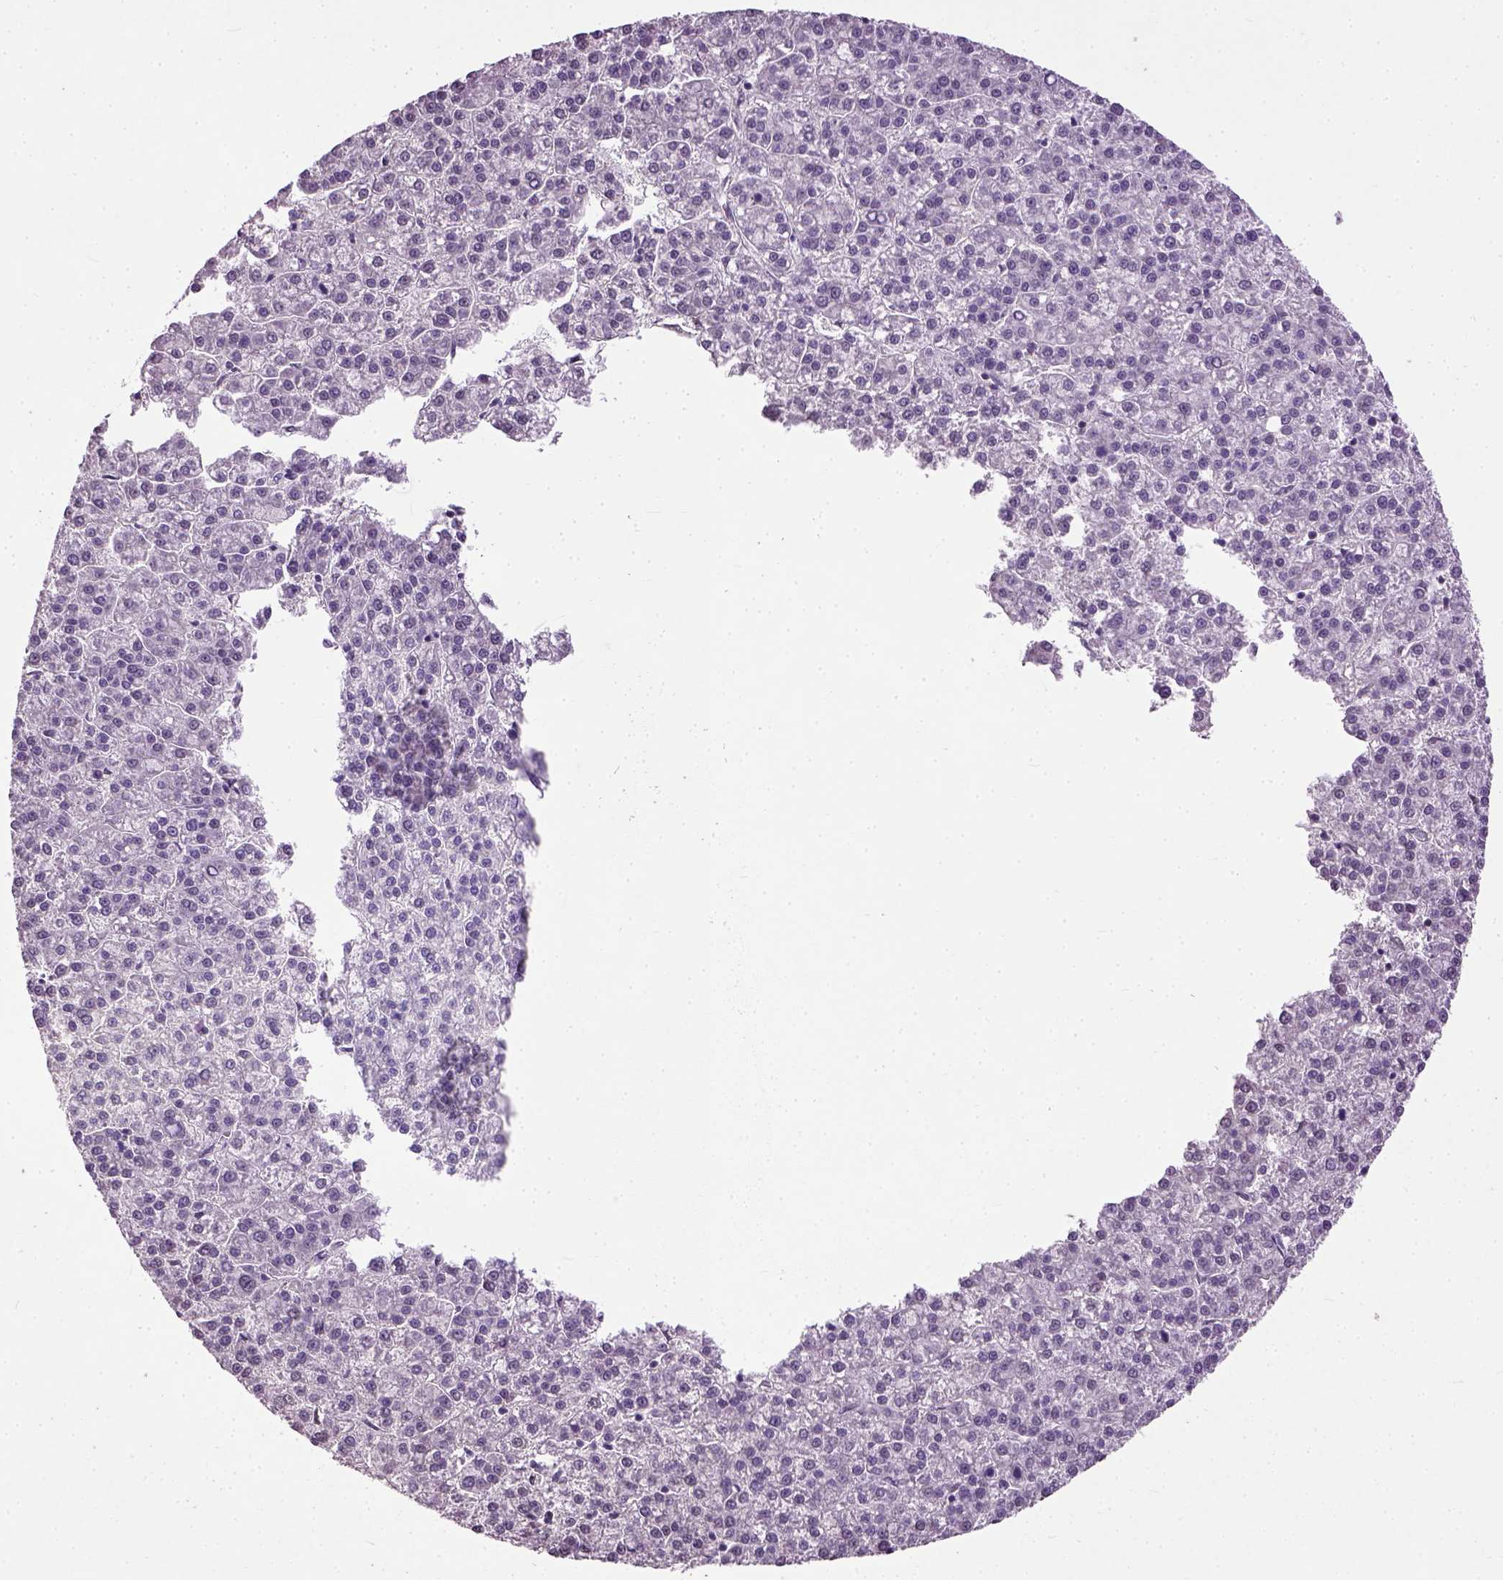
{"staining": {"intensity": "negative", "quantity": "none", "location": "none"}, "tissue": "liver cancer", "cell_type": "Tumor cells", "image_type": "cancer", "snomed": [{"axis": "morphology", "description": "Carcinoma, Hepatocellular, NOS"}, {"axis": "topography", "description": "Liver"}], "caption": "Tumor cells show no significant expression in hepatocellular carcinoma (liver).", "gene": "UBA3", "patient": {"sex": "female", "age": 58}}